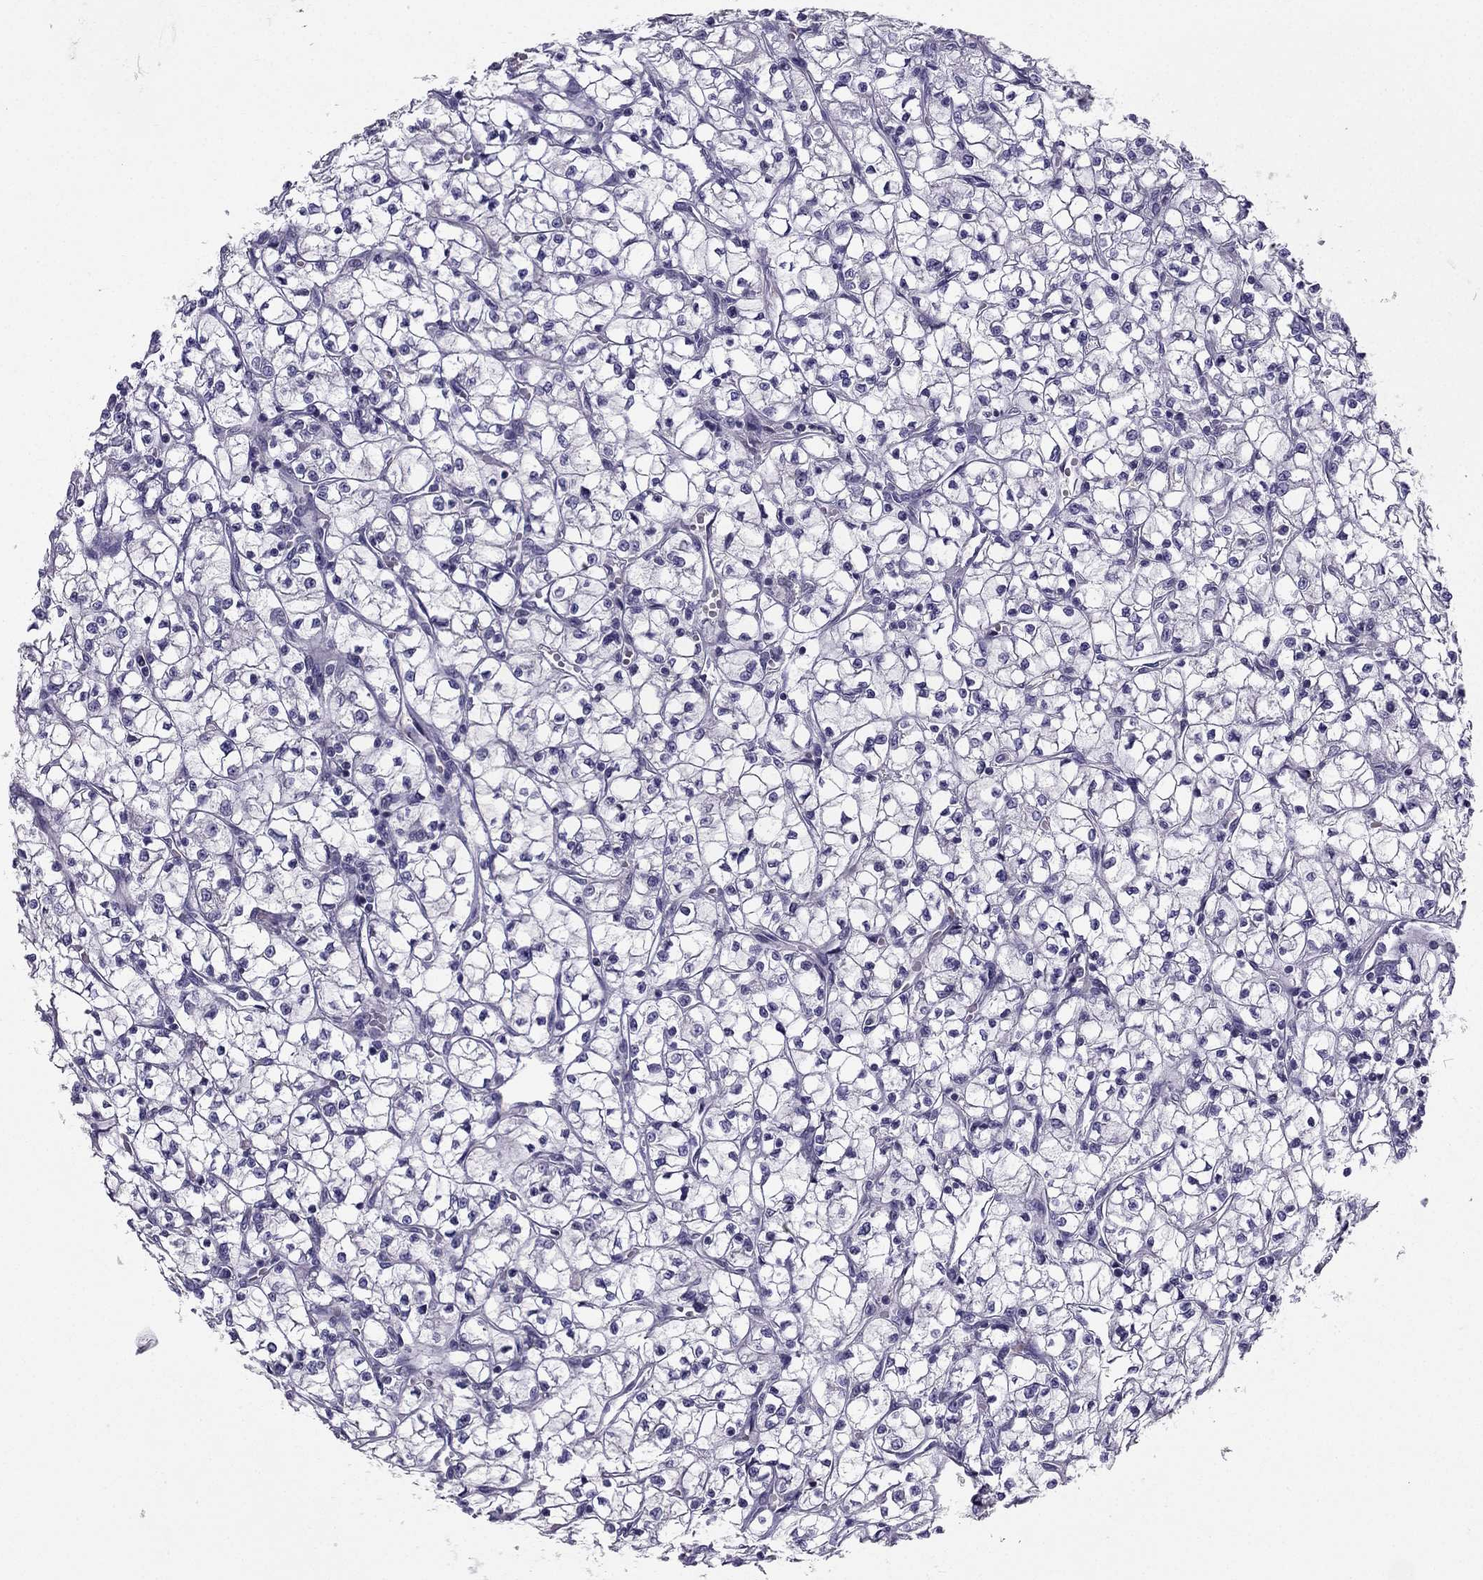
{"staining": {"intensity": "negative", "quantity": "none", "location": "none"}, "tissue": "renal cancer", "cell_type": "Tumor cells", "image_type": "cancer", "snomed": [{"axis": "morphology", "description": "Adenocarcinoma, NOS"}, {"axis": "topography", "description": "Kidney"}], "caption": "IHC histopathology image of neoplastic tissue: human adenocarcinoma (renal) stained with DAB (3,3'-diaminobenzidine) demonstrates no significant protein positivity in tumor cells. Brightfield microscopy of immunohistochemistry stained with DAB (brown) and hematoxylin (blue), captured at high magnification.", "gene": "SYT5", "patient": {"sex": "female", "age": 64}}